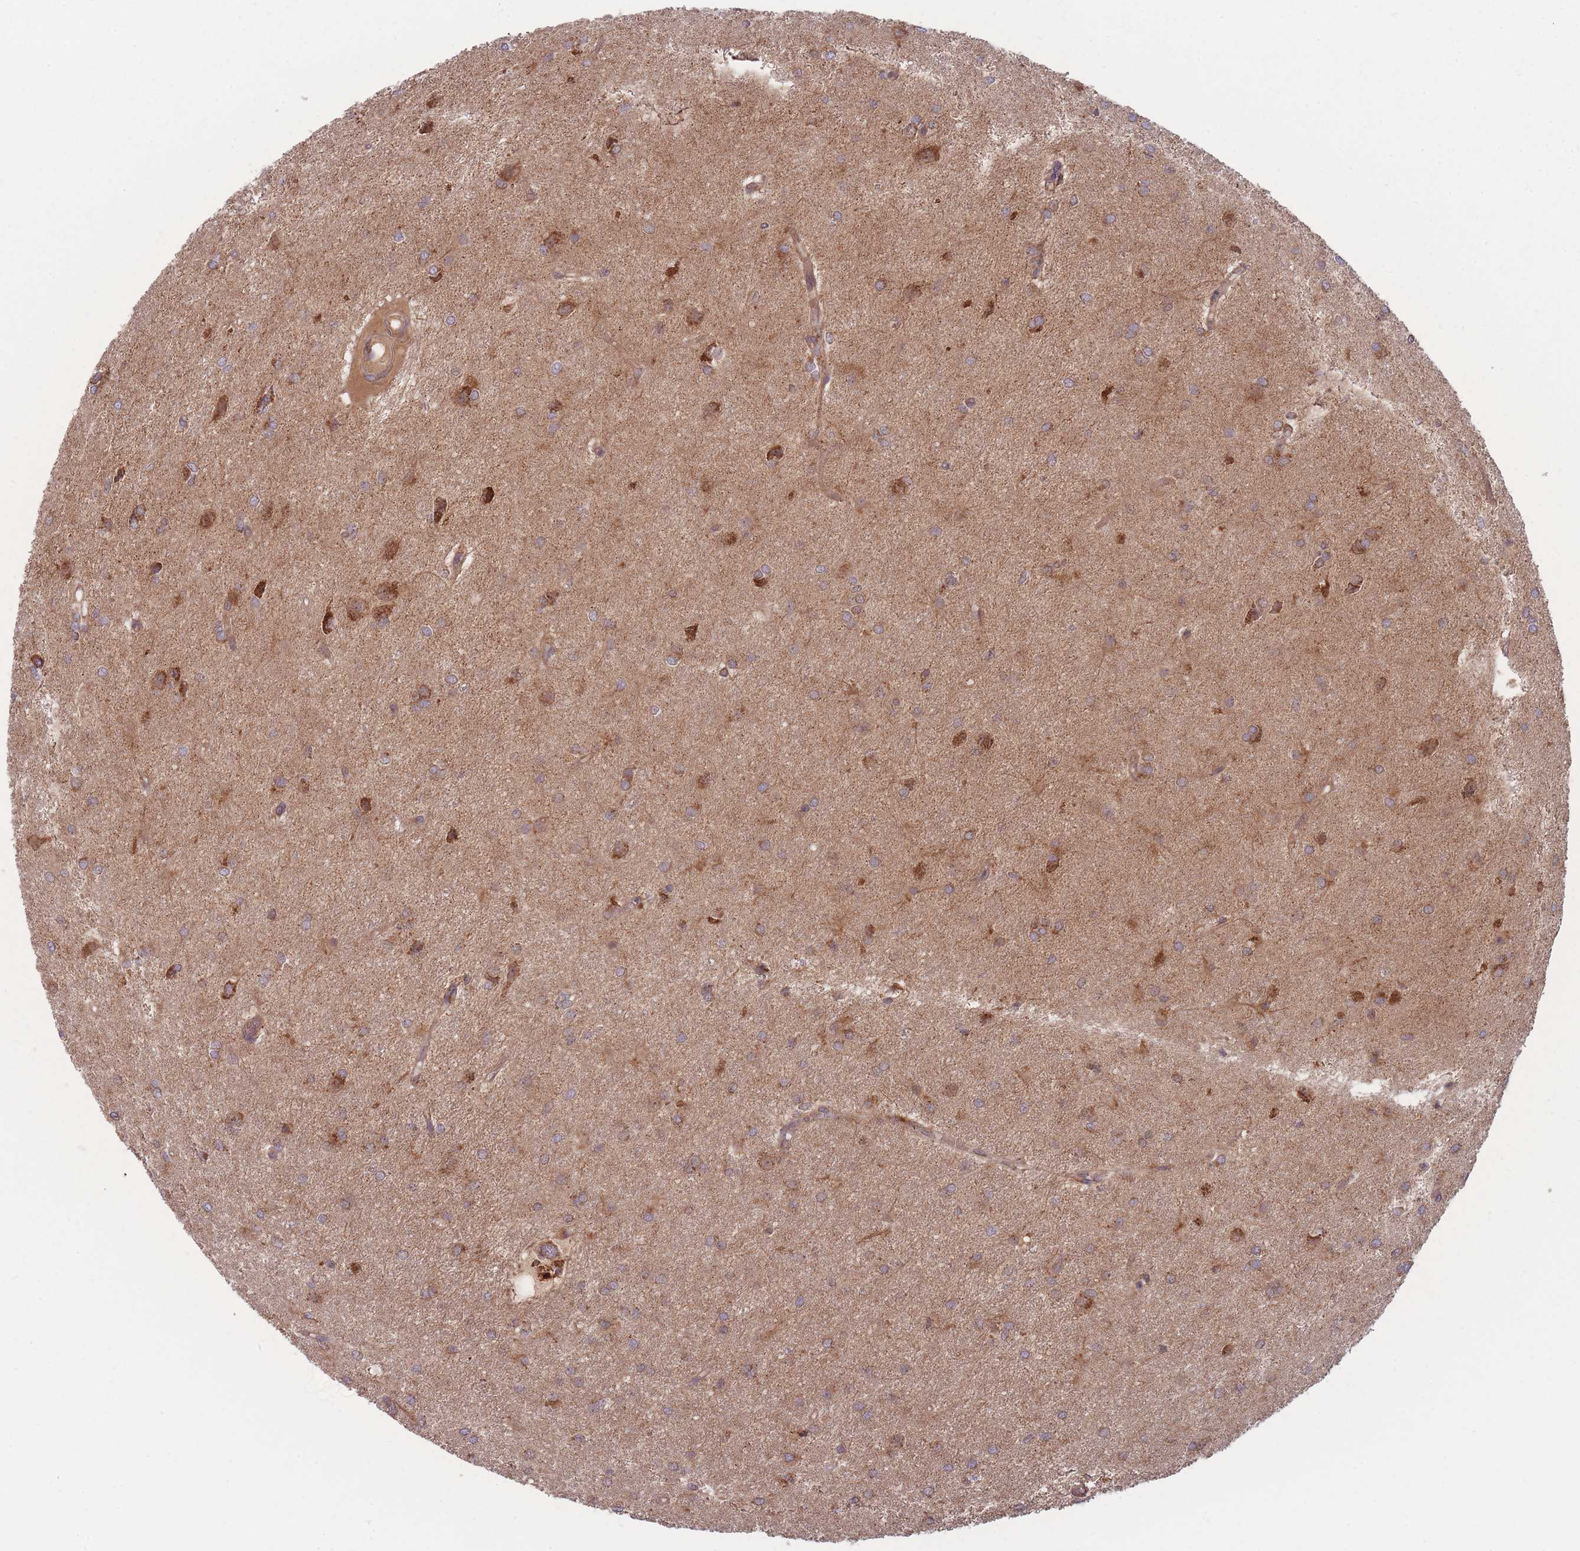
{"staining": {"intensity": "moderate", "quantity": "25%-75%", "location": "cytoplasmic/membranous"}, "tissue": "glioma", "cell_type": "Tumor cells", "image_type": "cancer", "snomed": [{"axis": "morphology", "description": "Glioma, malignant, High grade"}, {"axis": "topography", "description": "Brain"}], "caption": "The immunohistochemical stain shows moderate cytoplasmic/membranous positivity in tumor cells of malignant glioma (high-grade) tissue. (DAB = brown stain, brightfield microscopy at high magnification).", "gene": "ATP5MG", "patient": {"sex": "female", "age": 50}}